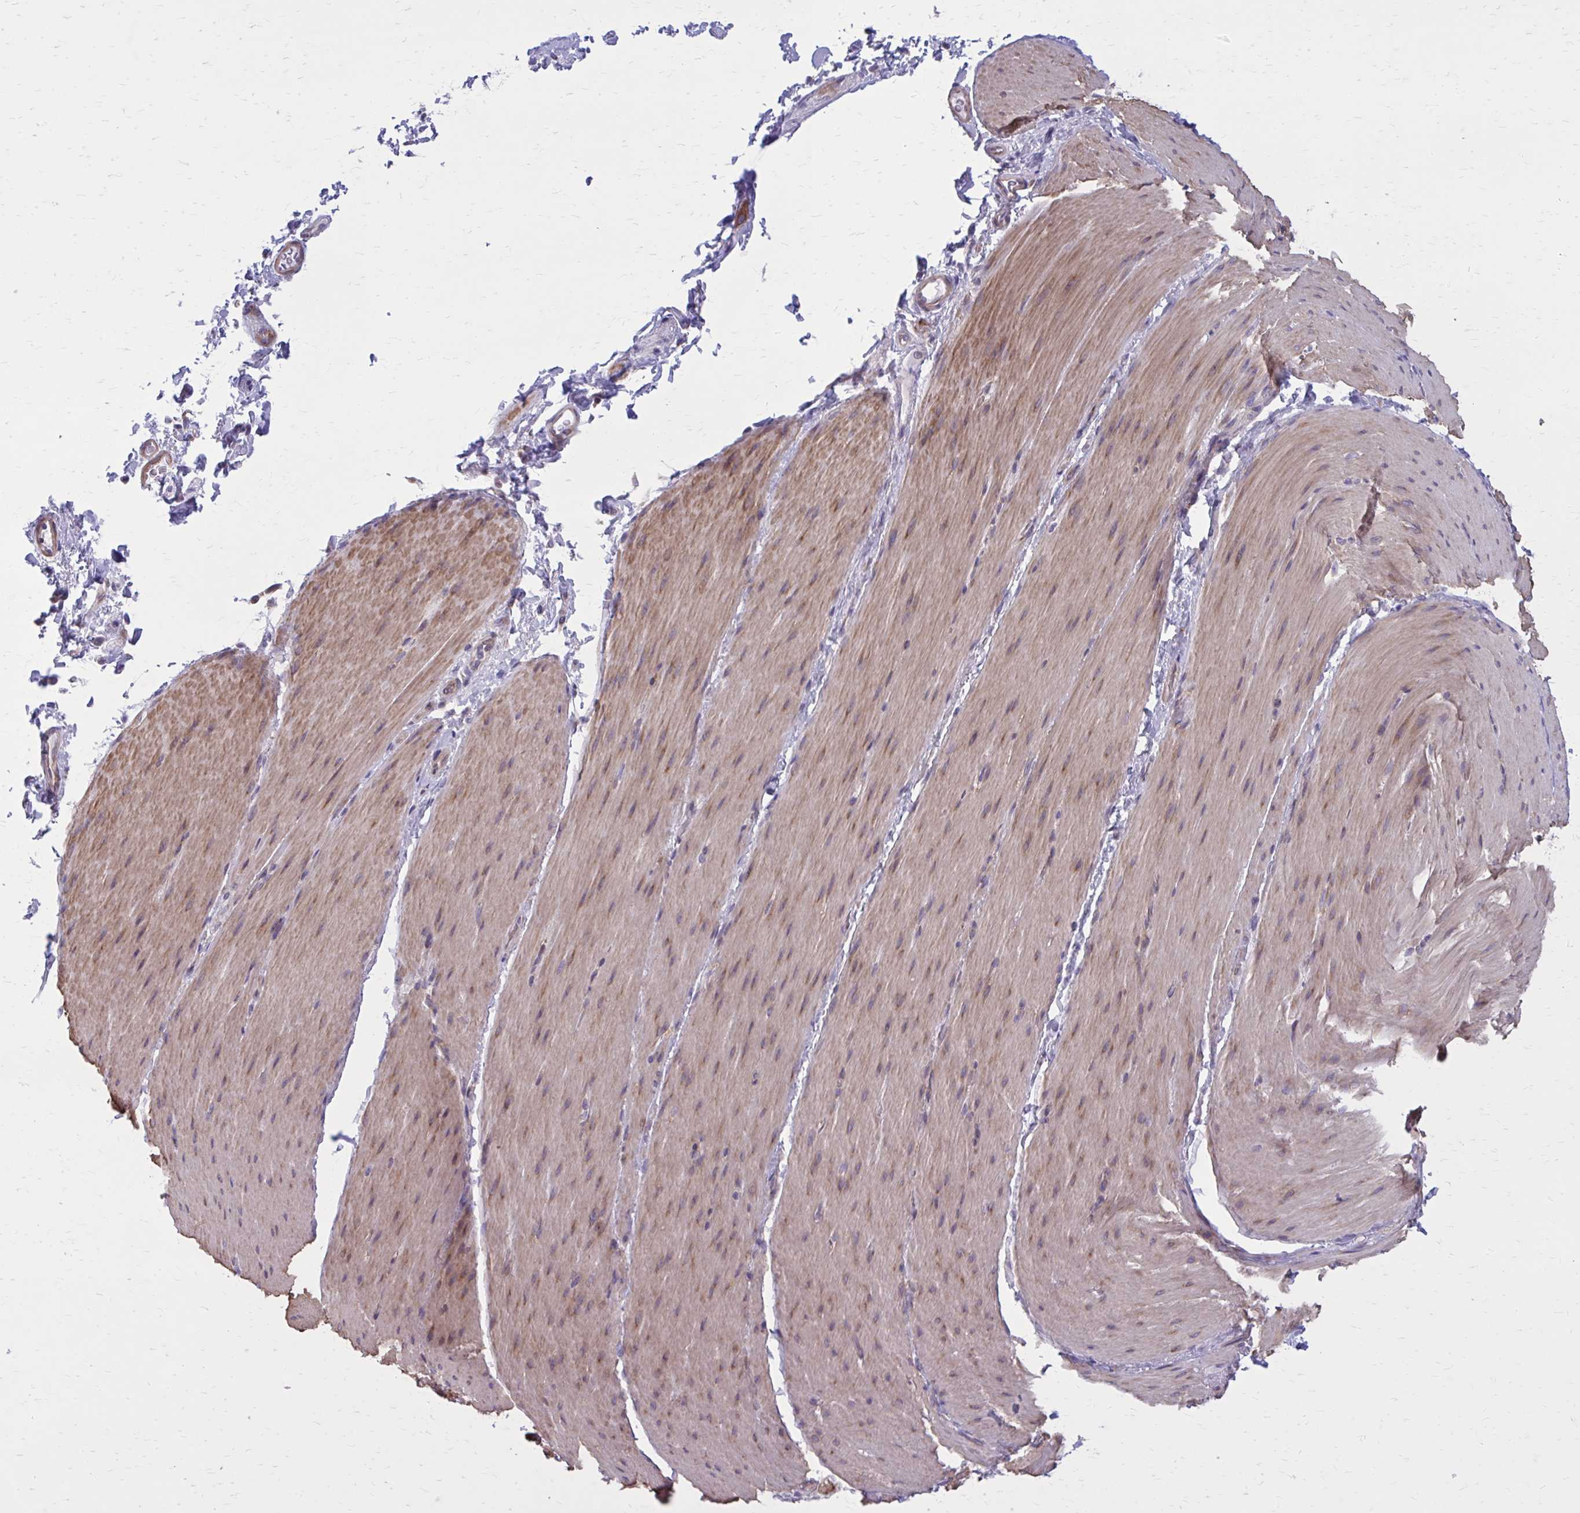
{"staining": {"intensity": "moderate", "quantity": ">75%", "location": "cytoplasmic/membranous"}, "tissue": "smooth muscle", "cell_type": "Smooth muscle cells", "image_type": "normal", "snomed": [{"axis": "morphology", "description": "Normal tissue, NOS"}, {"axis": "topography", "description": "Smooth muscle"}, {"axis": "topography", "description": "Colon"}], "caption": "An immunohistochemistry image of benign tissue is shown. Protein staining in brown highlights moderate cytoplasmic/membranous positivity in smooth muscle within smooth muscle cells. (IHC, brightfield microscopy, high magnification).", "gene": "GIGYF2", "patient": {"sex": "male", "age": 73}}